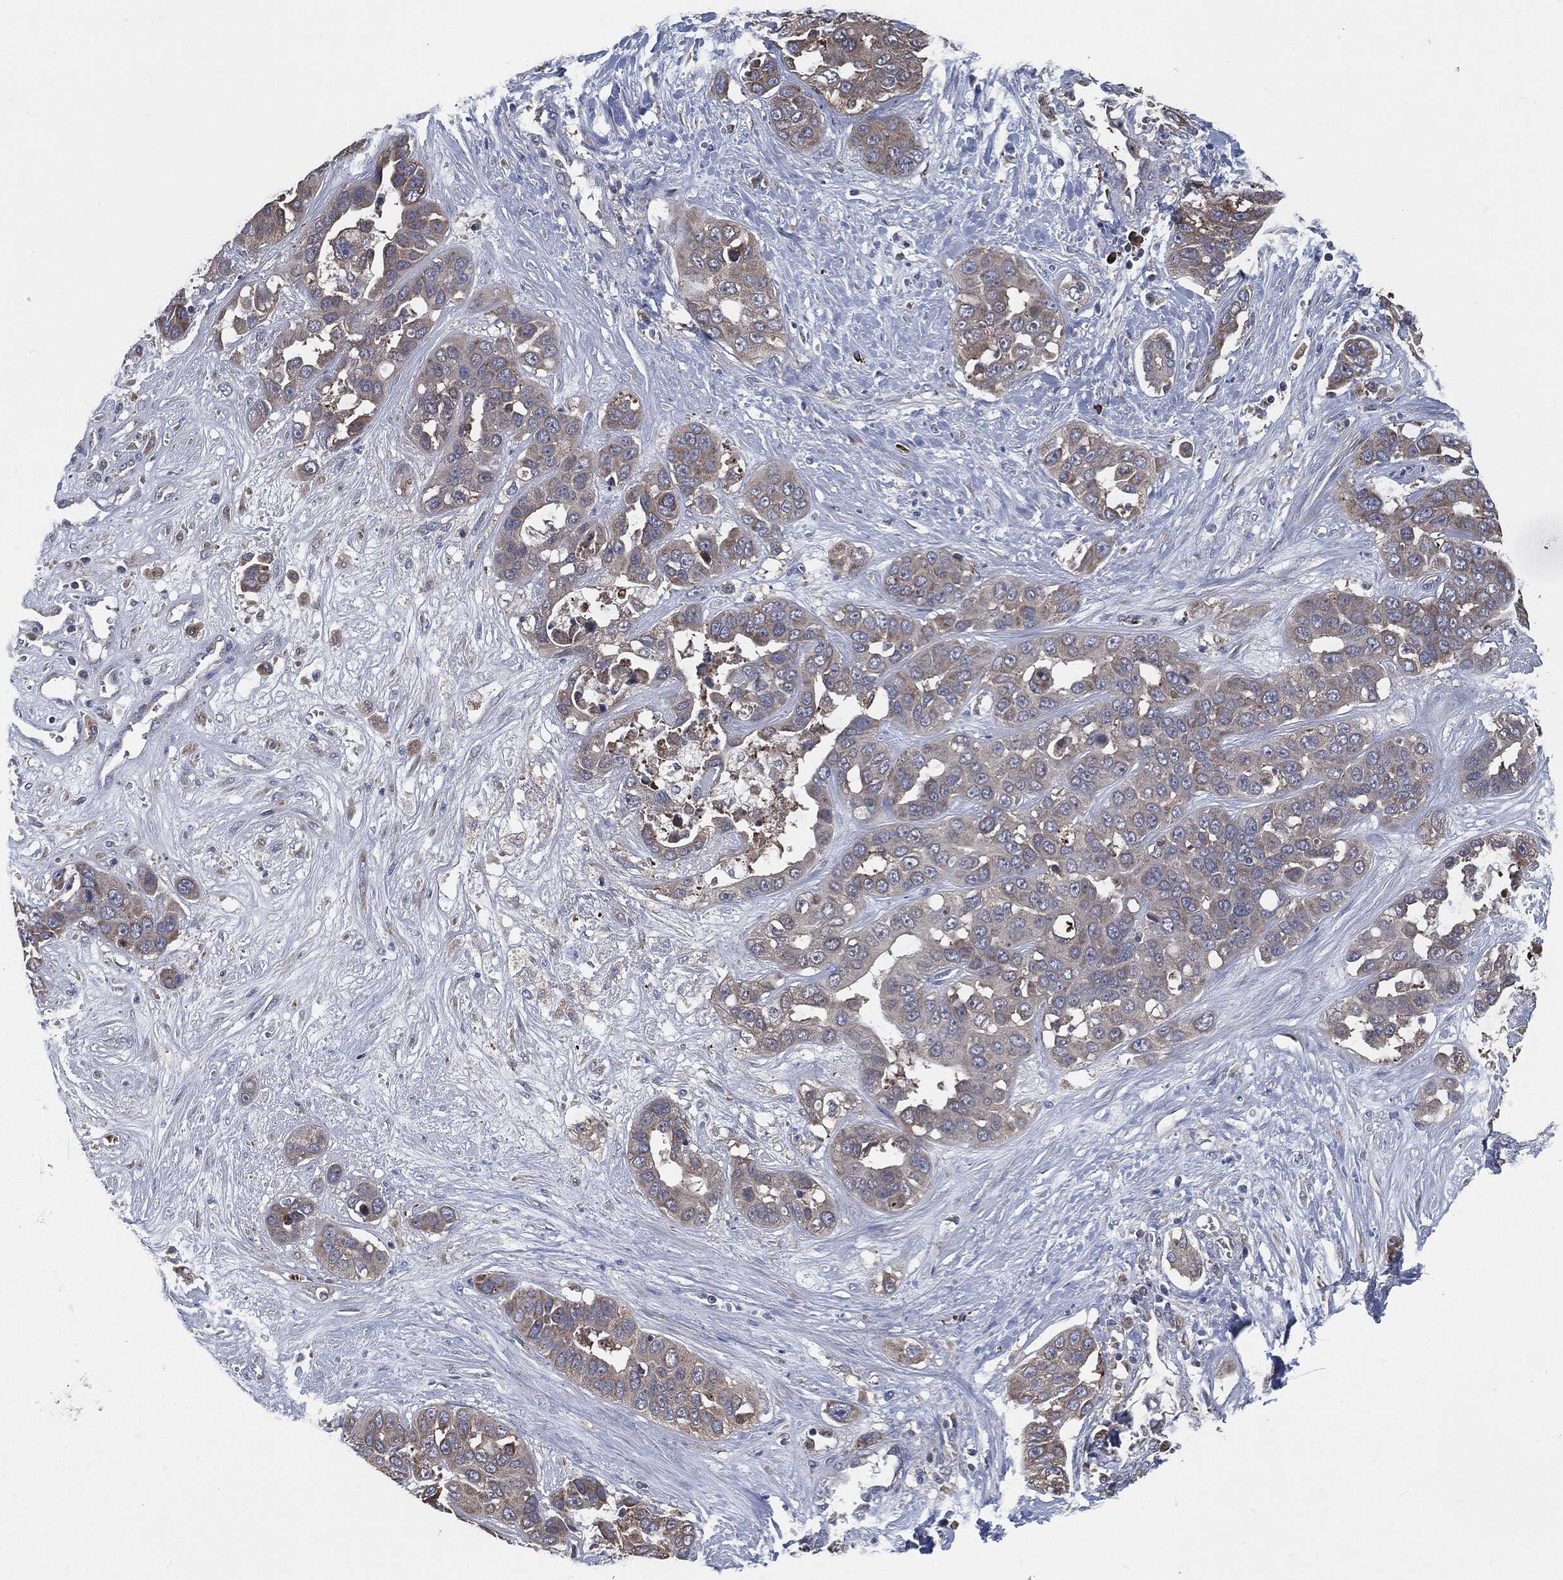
{"staining": {"intensity": "negative", "quantity": "none", "location": "none"}, "tissue": "liver cancer", "cell_type": "Tumor cells", "image_type": "cancer", "snomed": [{"axis": "morphology", "description": "Cholangiocarcinoma"}, {"axis": "topography", "description": "Liver"}], "caption": "A histopathology image of liver cholangiocarcinoma stained for a protein exhibits no brown staining in tumor cells. (Brightfield microscopy of DAB IHC at high magnification).", "gene": "PRDX4", "patient": {"sex": "female", "age": 52}}